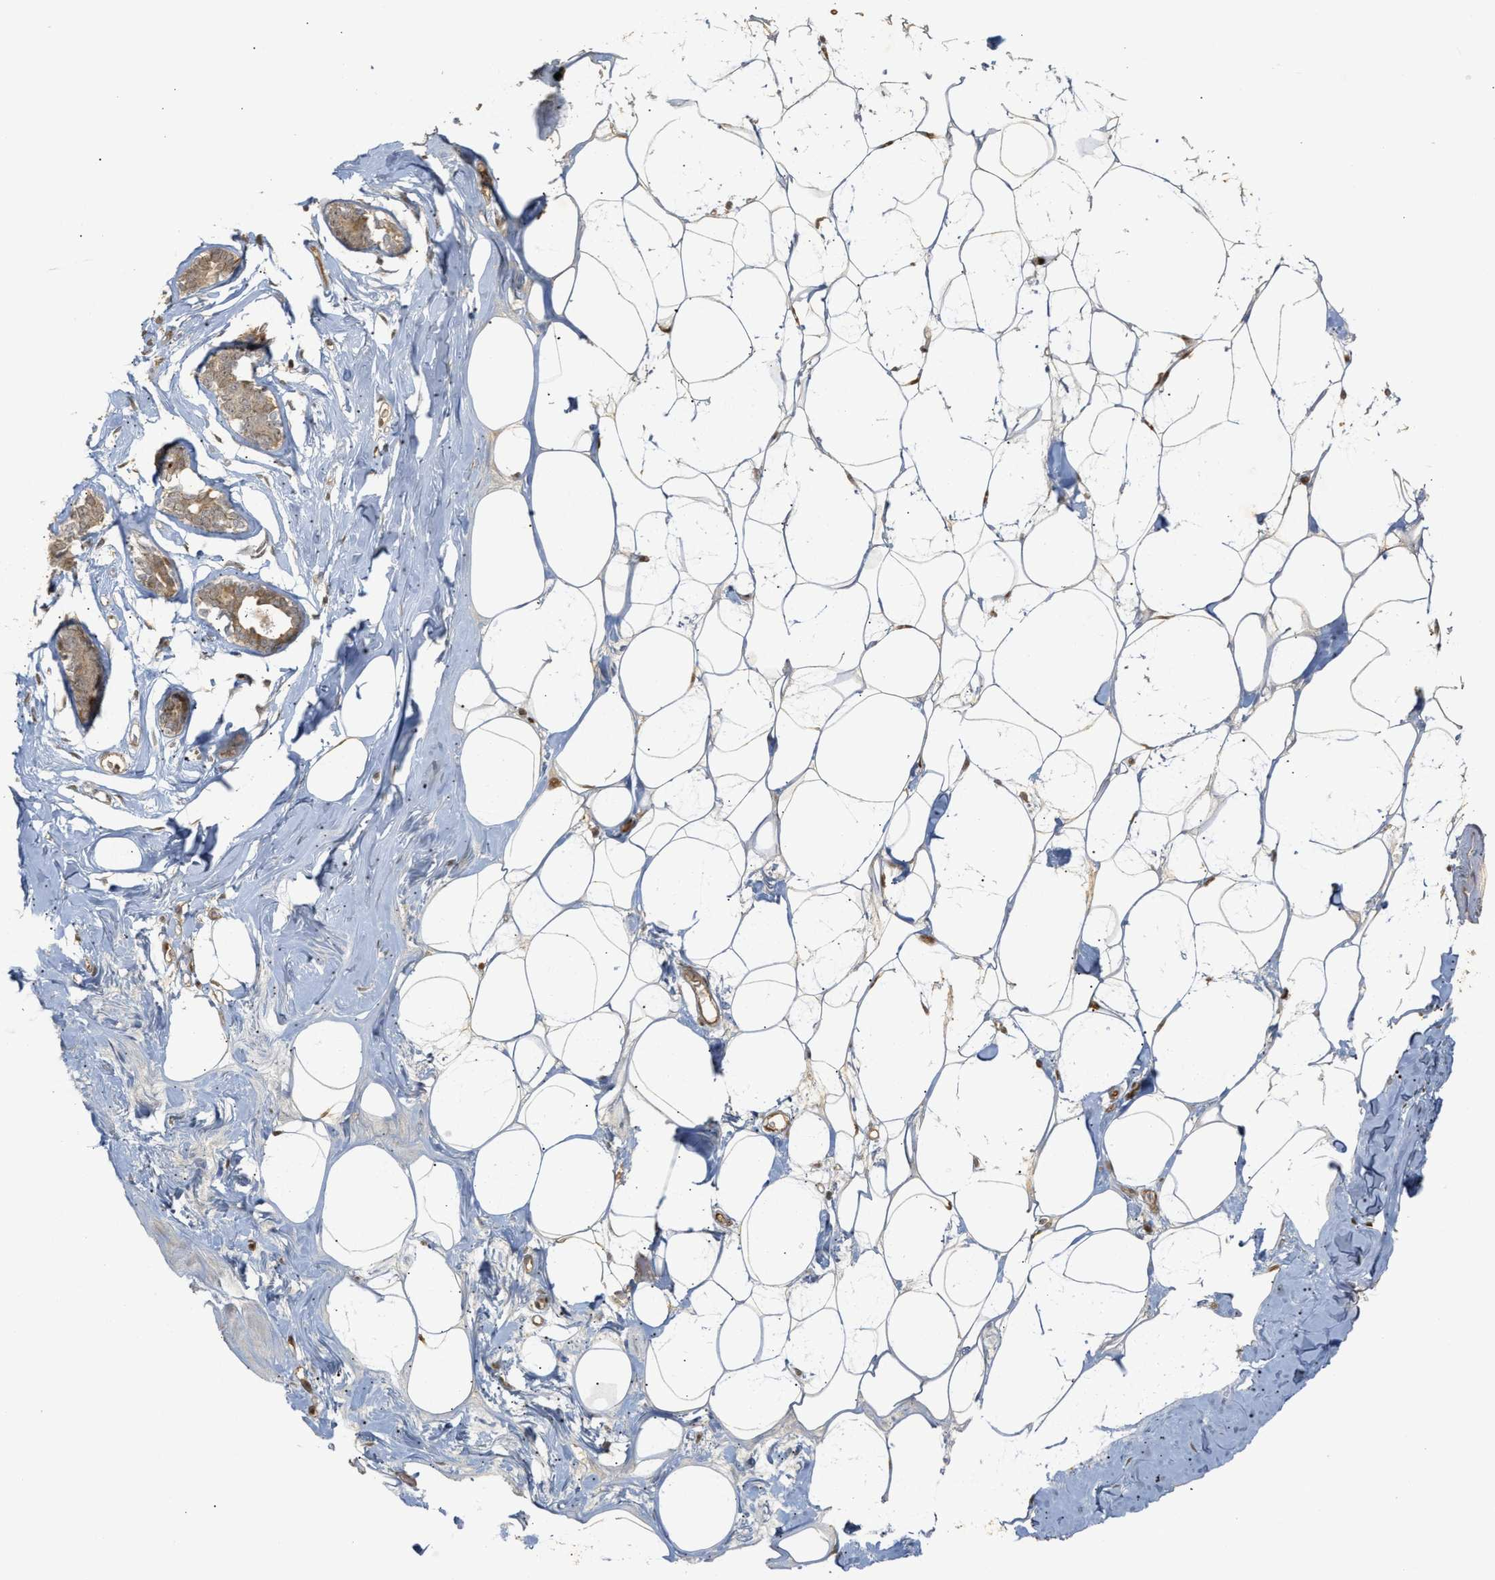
{"staining": {"intensity": "moderate", "quantity": ">75%", "location": "cytoplasmic/membranous,nuclear"}, "tissue": "adipose tissue", "cell_type": "Adipocytes", "image_type": "normal", "snomed": [{"axis": "morphology", "description": "Normal tissue, NOS"}, {"axis": "morphology", "description": "Fibrosis, NOS"}, {"axis": "topography", "description": "Breast"}, {"axis": "topography", "description": "Adipose tissue"}], "caption": "A brown stain highlights moderate cytoplasmic/membranous,nuclear staining of a protein in adipocytes of unremarkable human adipose tissue.", "gene": "ZFAND5", "patient": {"sex": "female", "age": 39}}